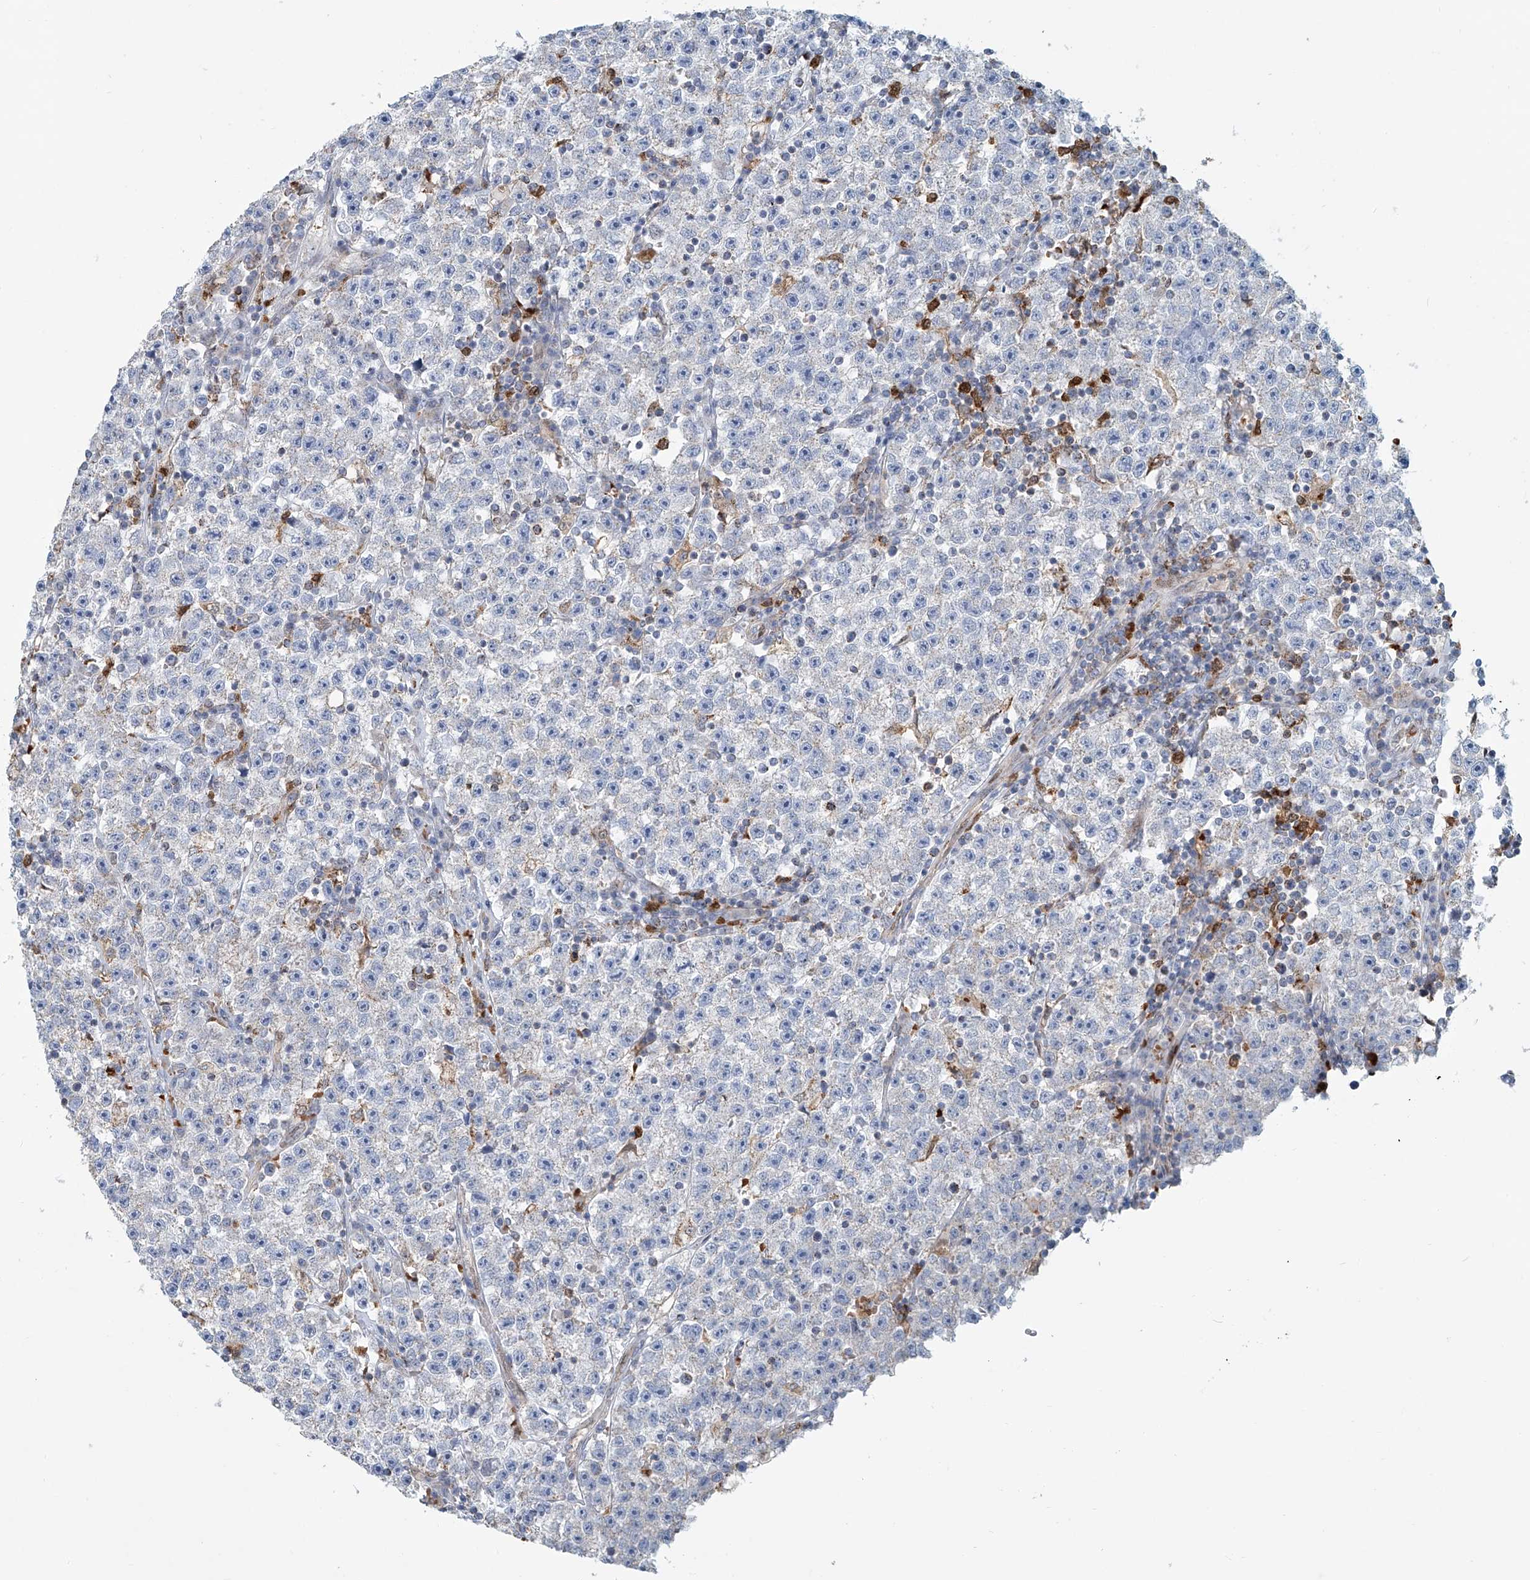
{"staining": {"intensity": "negative", "quantity": "none", "location": "none"}, "tissue": "testis cancer", "cell_type": "Tumor cells", "image_type": "cancer", "snomed": [{"axis": "morphology", "description": "Seminoma, NOS"}, {"axis": "topography", "description": "Testis"}], "caption": "Tumor cells are negative for brown protein staining in testis cancer.", "gene": "PTPRA", "patient": {"sex": "male", "age": 22}}